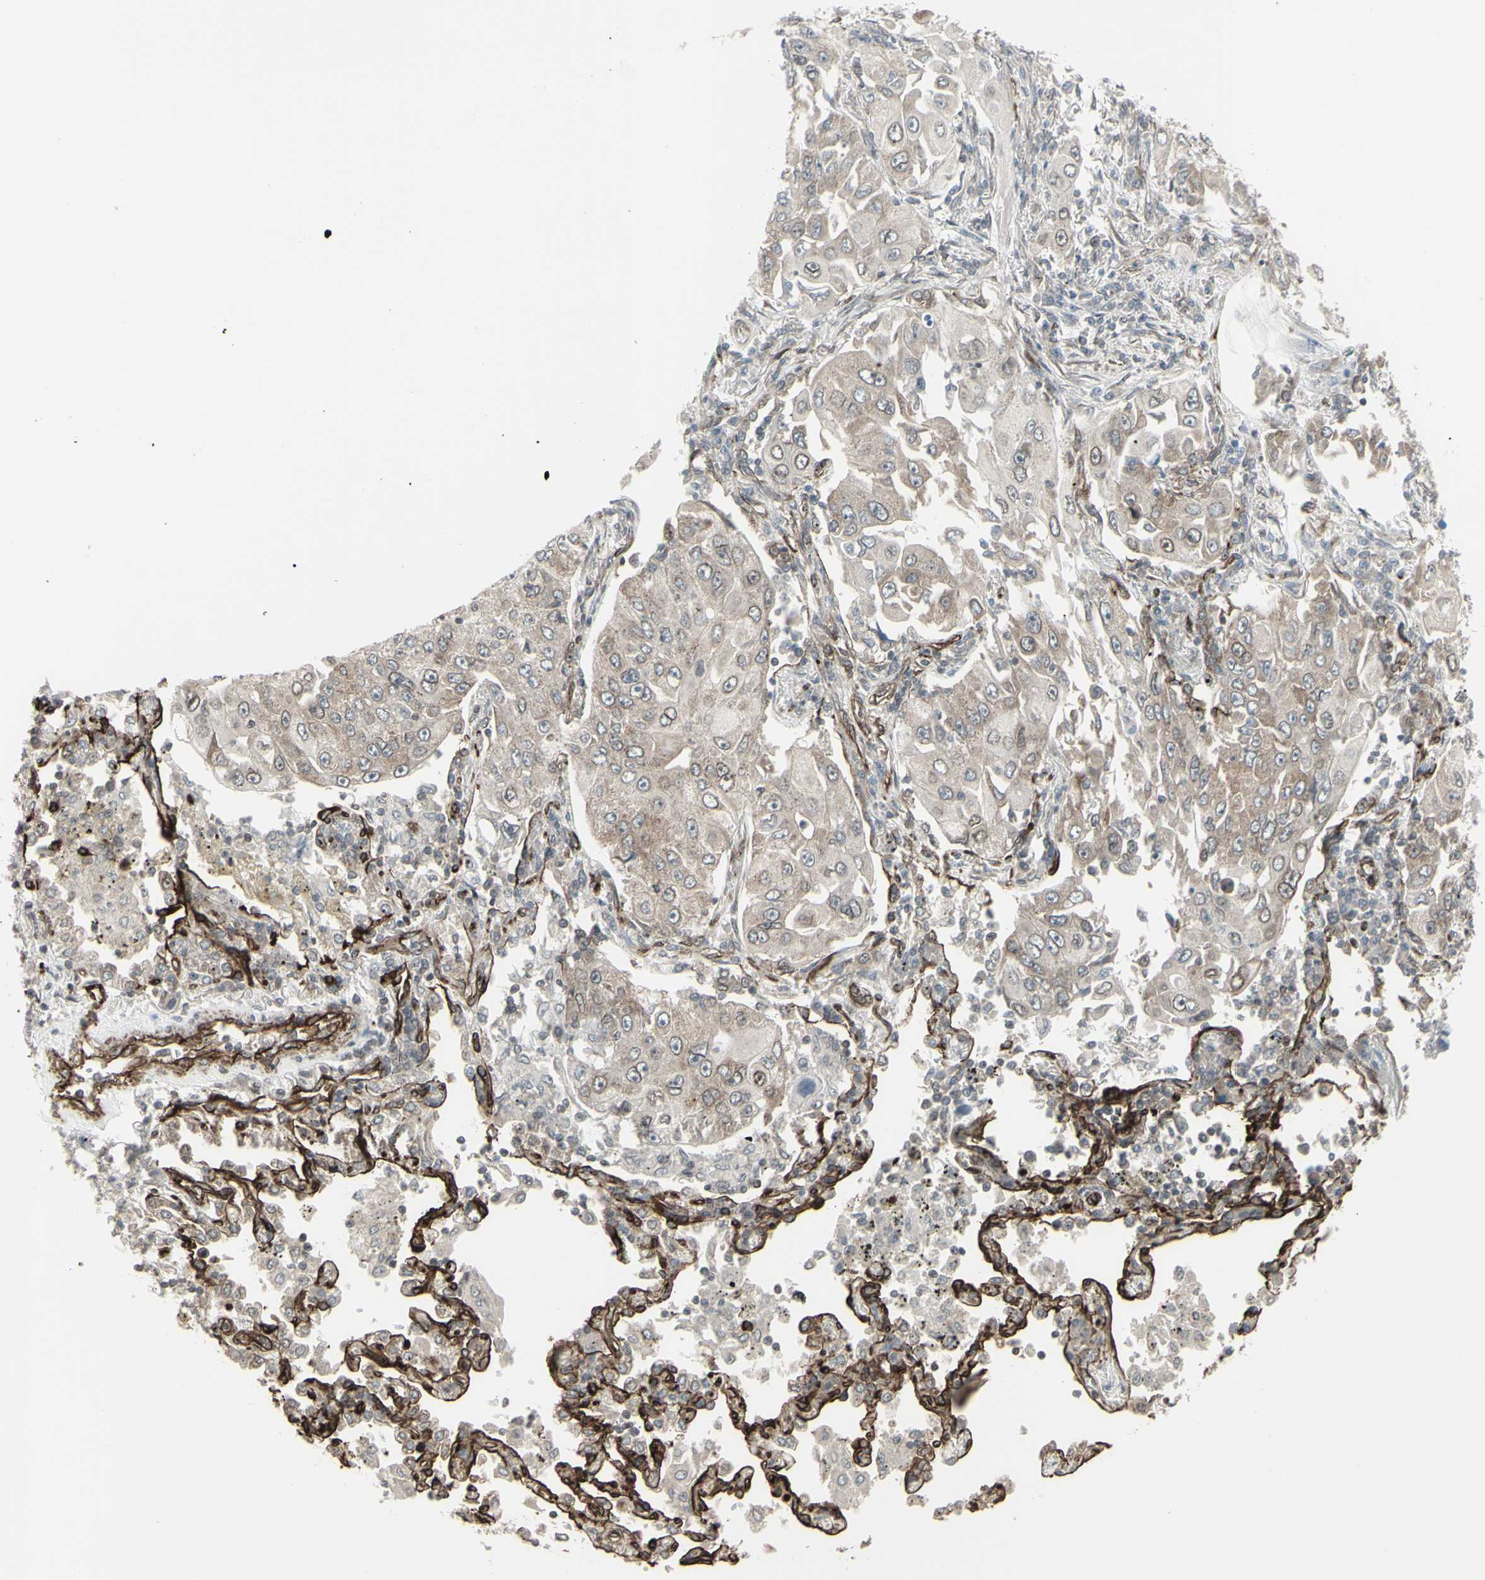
{"staining": {"intensity": "weak", "quantity": ">75%", "location": "cytoplasmic/membranous"}, "tissue": "lung cancer", "cell_type": "Tumor cells", "image_type": "cancer", "snomed": [{"axis": "morphology", "description": "Adenocarcinoma, NOS"}, {"axis": "topography", "description": "Lung"}], "caption": "A high-resolution photomicrograph shows immunohistochemistry staining of lung cancer, which demonstrates weak cytoplasmic/membranous positivity in approximately >75% of tumor cells.", "gene": "DTX3L", "patient": {"sex": "male", "age": 84}}